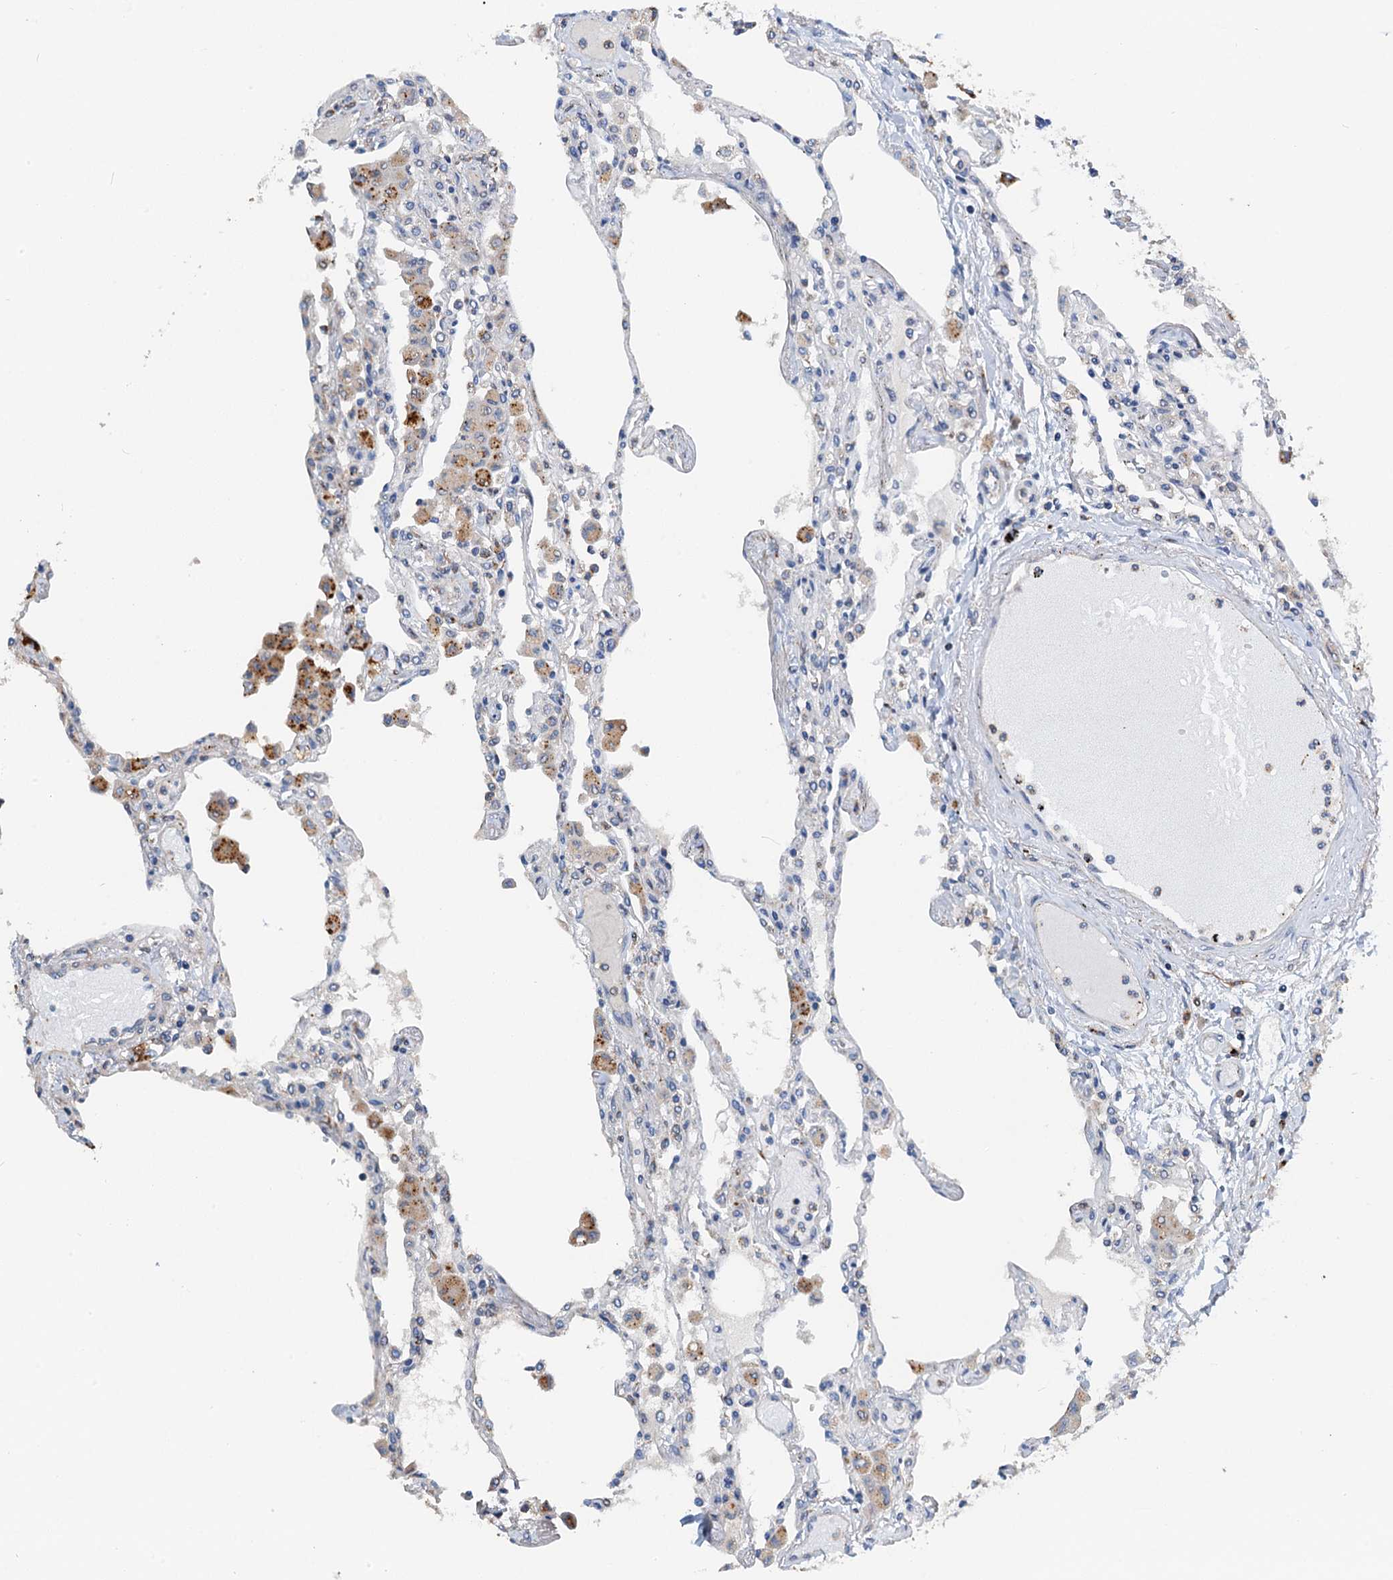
{"staining": {"intensity": "negative", "quantity": "none", "location": "none"}, "tissue": "lung", "cell_type": "Alveolar cells", "image_type": "normal", "snomed": [{"axis": "morphology", "description": "Normal tissue, NOS"}, {"axis": "topography", "description": "Bronchus"}, {"axis": "topography", "description": "Lung"}], "caption": "Alveolar cells are negative for brown protein staining in benign lung. (Brightfield microscopy of DAB IHC at high magnification).", "gene": "ZNF606", "patient": {"sex": "female", "age": 49}}